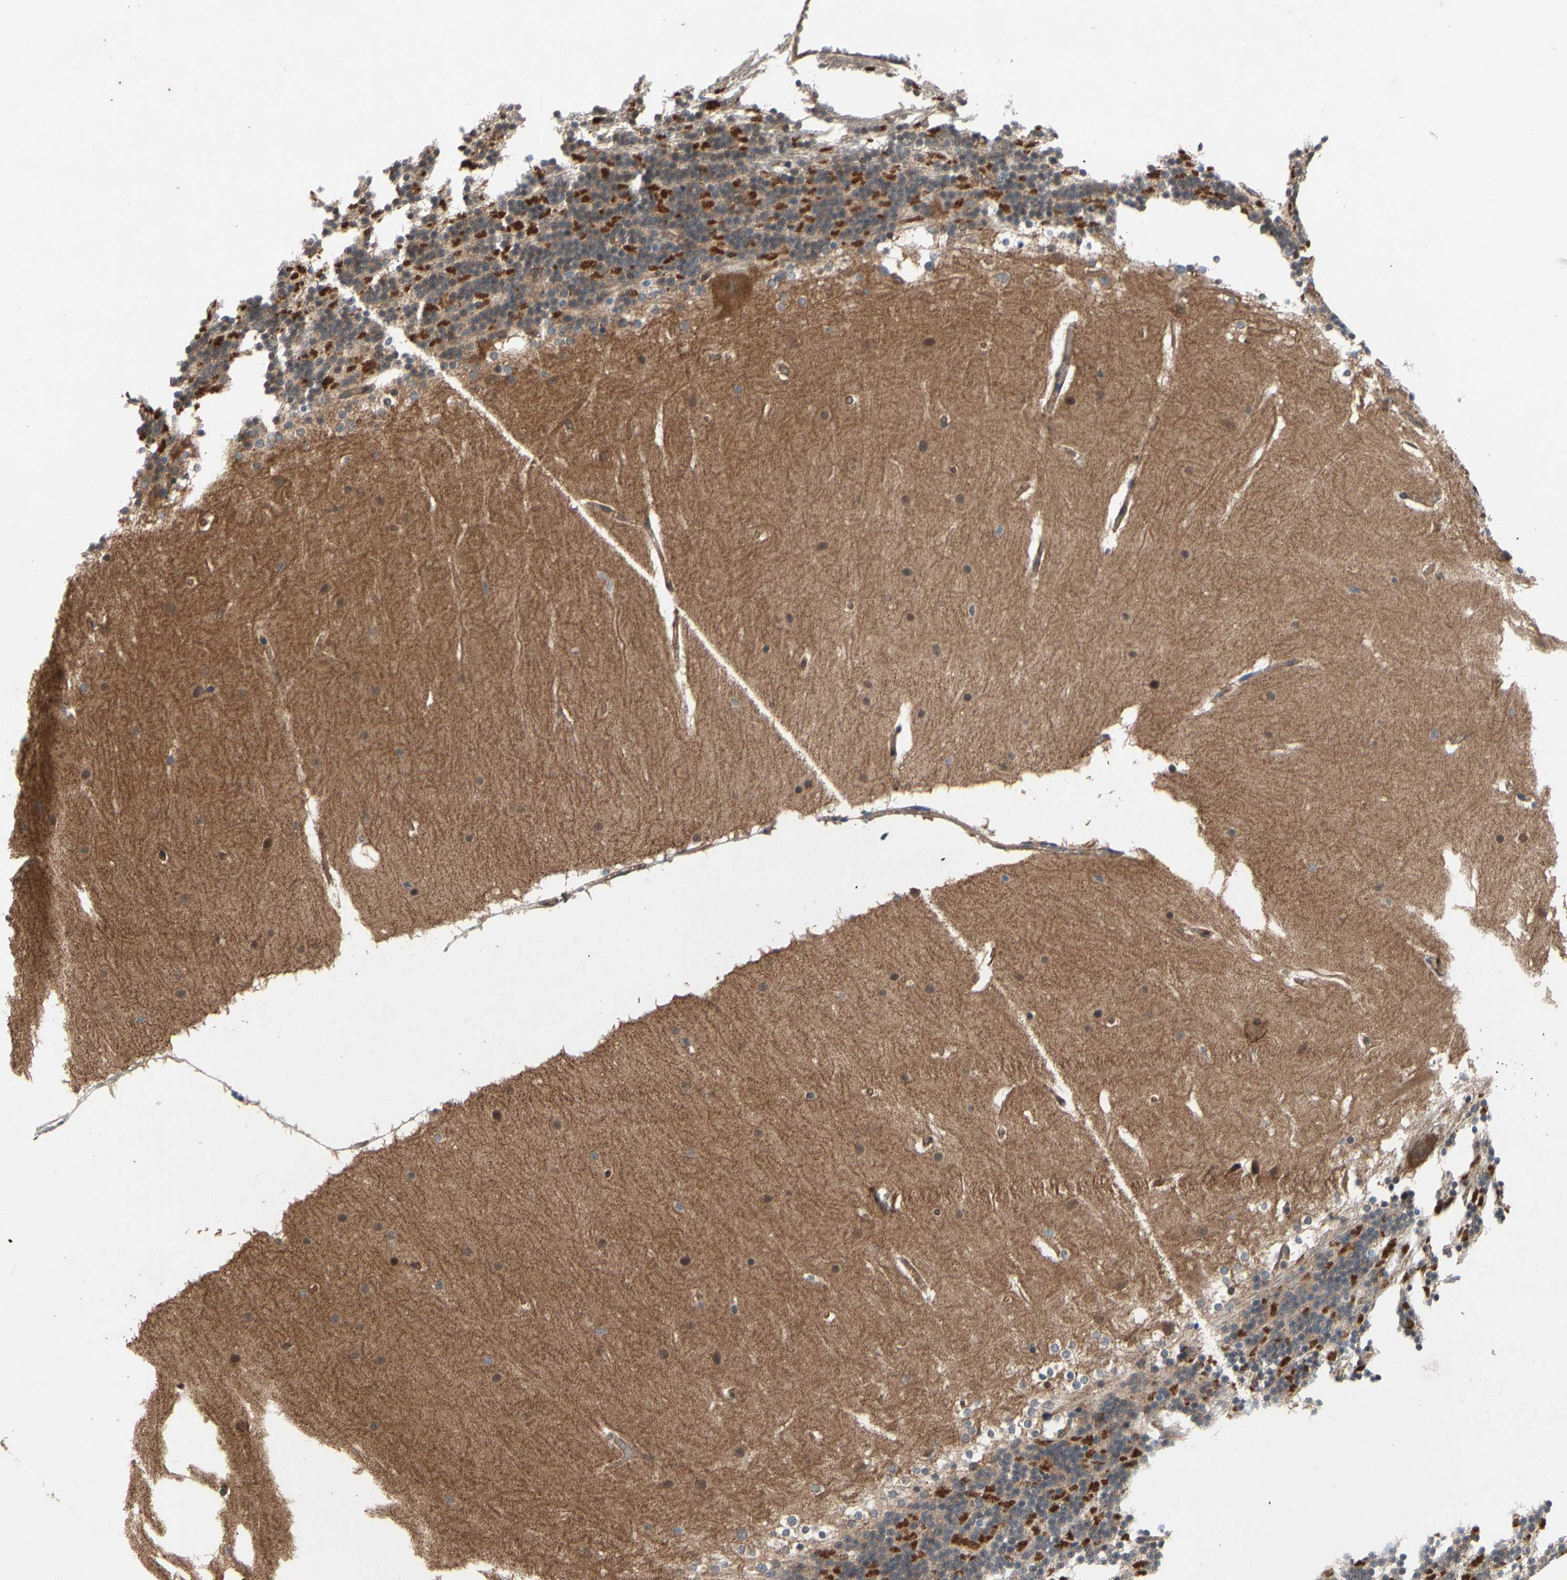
{"staining": {"intensity": "strong", "quantity": "<25%", "location": "cytoplasmic/membranous"}, "tissue": "cerebellum", "cell_type": "Cells in granular layer", "image_type": "normal", "snomed": [{"axis": "morphology", "description": "Normal tissue, NOS"}, {"axis": "topography", "description": "Cerebellum"}], "caption": "DAB (3,3'-diaminobenzidine) immunohistochemical staining of normal human cerebellum demonstrates strong cytoplasmic/membranous protein staining in about <25% of cells in granular layer.", "gene": "CTTNBP2", "patient": {"sex": "female", "age": 19}}